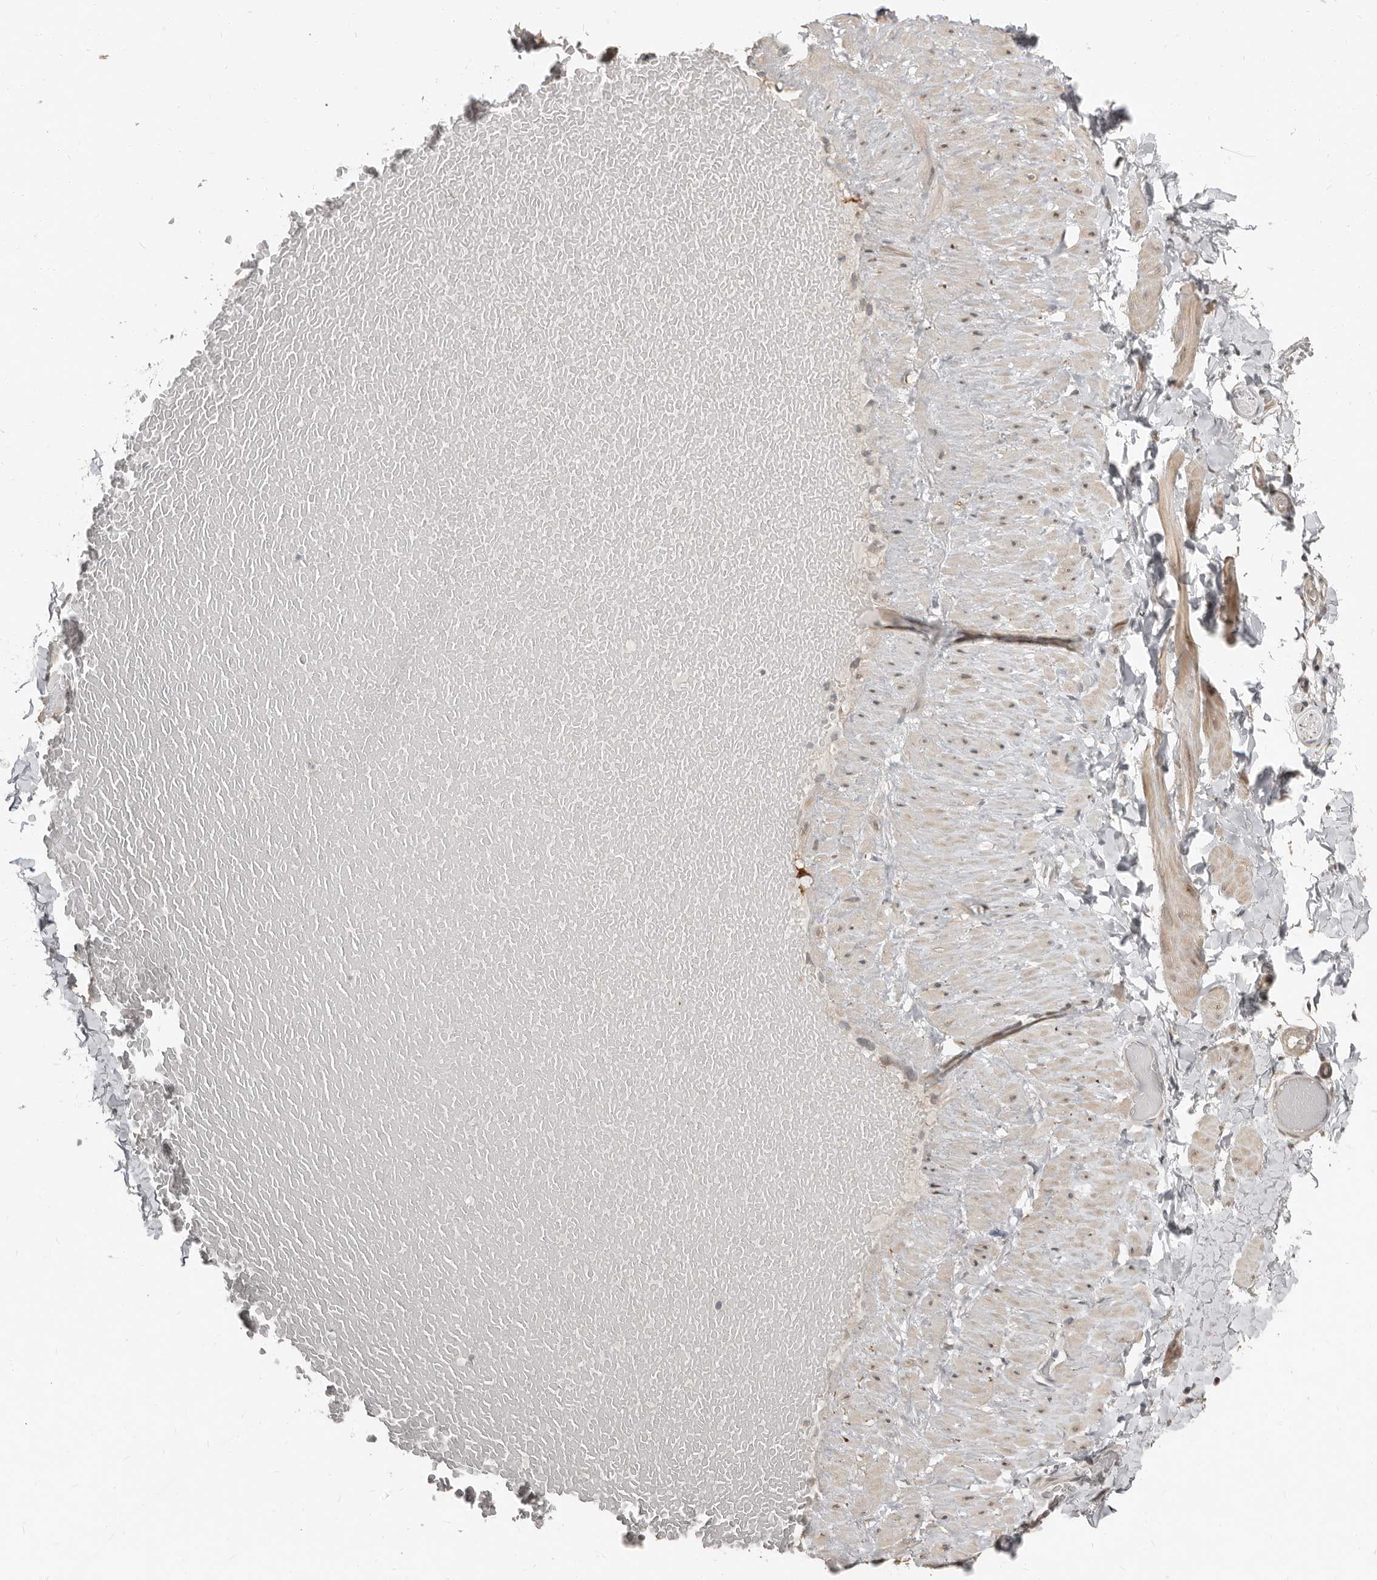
{"staining": {"intensity": "weak", "quantity": ">75%", "location": "cytoplasmic/membranous,nuclear"}, "tissue": "adipose tissue", "cell_type": "Adipocytes", "image_type": "normal", "snomed": [{"axis": "morphology", "description": "Normal tissue, NOS"}, {"axis": "topography", "description": "Adipose tissue"}, {"axis": "topography", "description": "Vascular tissue"}, {"axis": "topography", "description": "Peripheral nerve tissue"}], "caption": "High-power microscopy captured an immunohistochemistry image of benign adipose tissue, revealing weak cytoplasmic/membranous,nuclear positivity in about >75% of adipocytes.", "gene": "APOL6", "patient": {"sex": "male", "age": 25}}